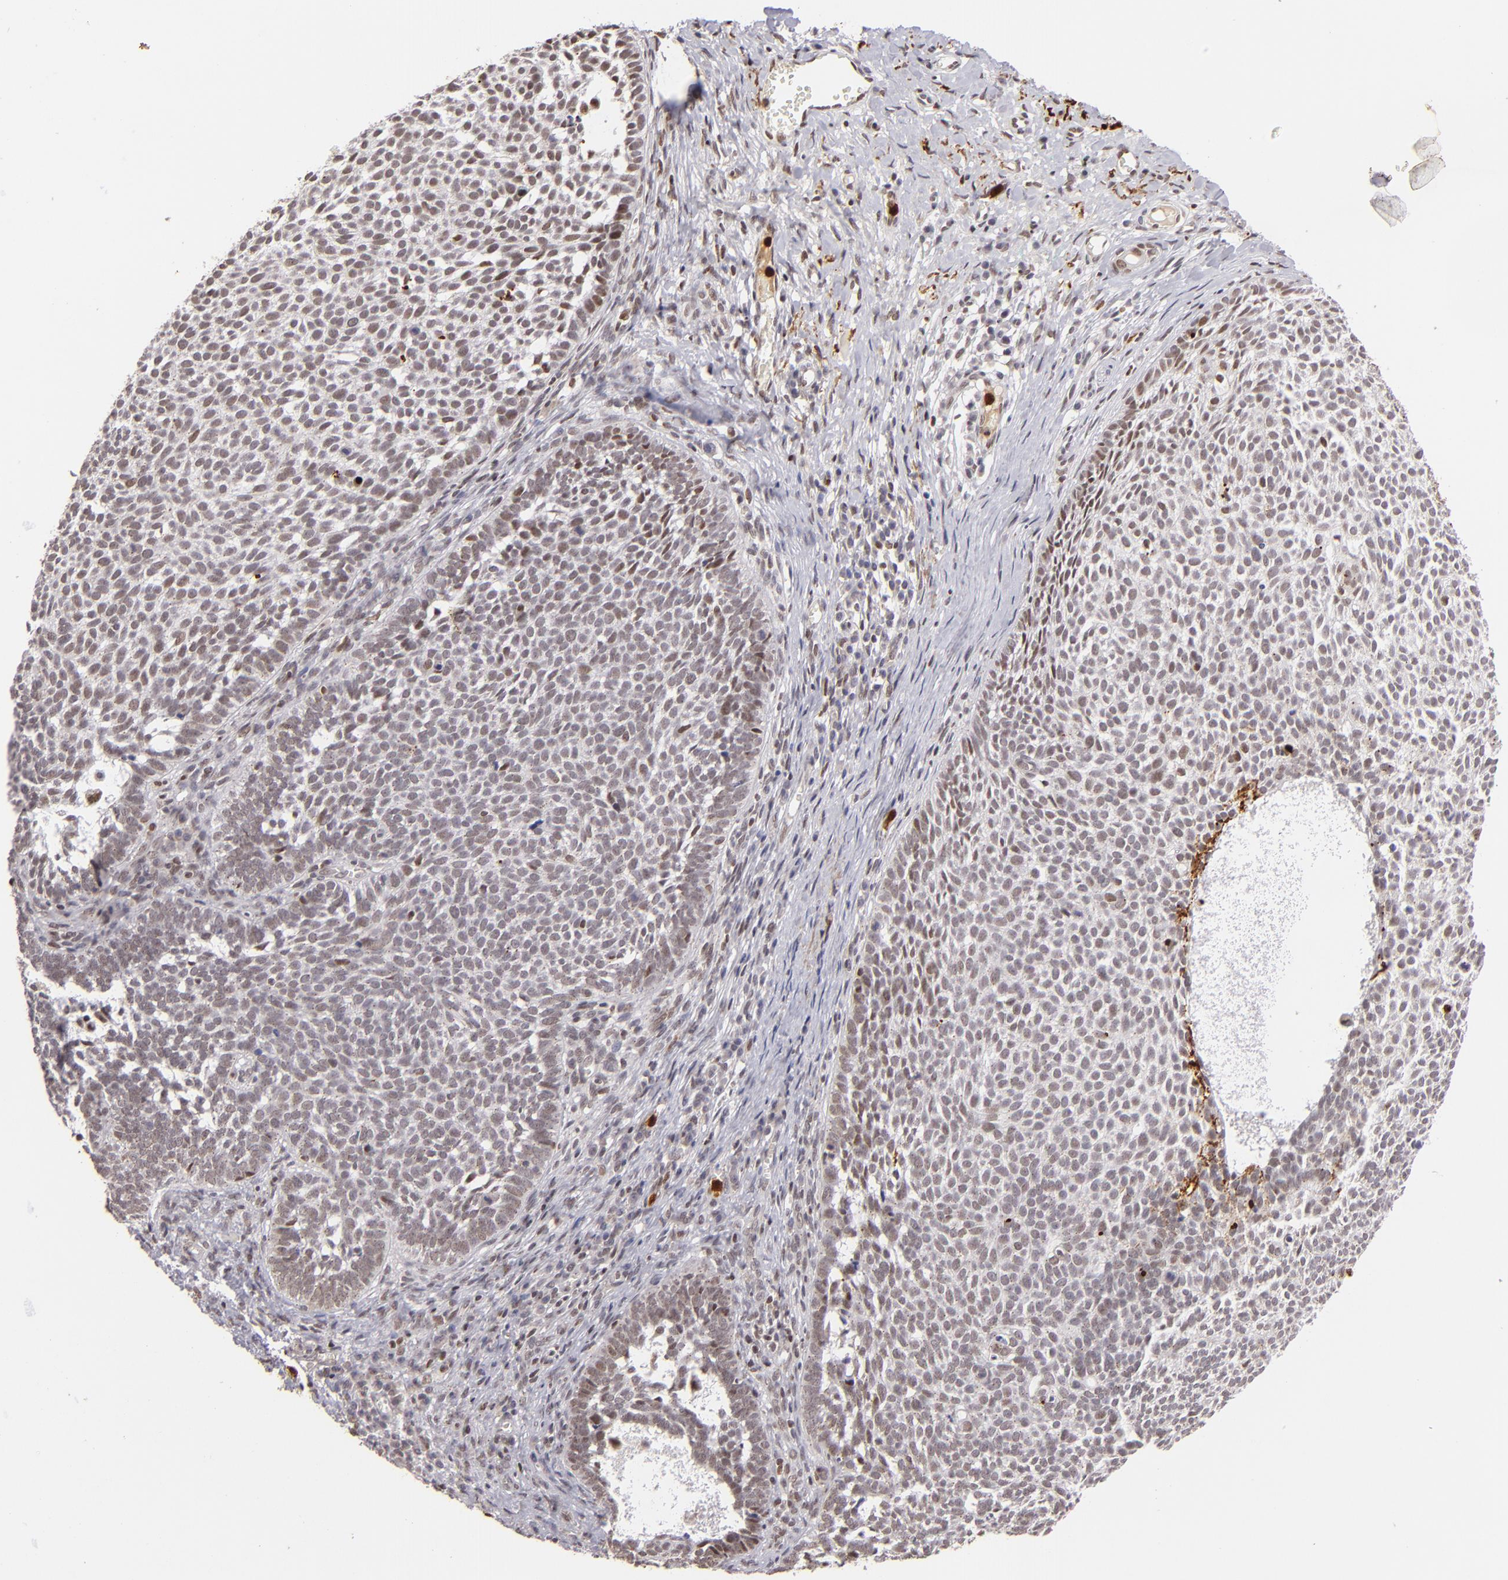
{"staining": {"intensity": "weak", "quantity": "25%-75%", "location": "nuclear"}, "tissue": "skin cancer", "cell_type": "Tumor cells", "image_type": "cancer", "snomed": [{"axis": "morphology", "description": "Basal cell carcinoma"}, {"axis": "topography", "description": "Skin"}], "caption": "Immunohistochemical staining of human basal cell carcinoma (skin) shows low levels of weak nuclear protein expression in about 25%-75% of tumor cells. (Stains: DAB in brown, nuclei in blue, Microscopy: brightfield microscopy at high magnification).", "gene": "RXRG", "patient": {"sex": "male", "age": 63}}